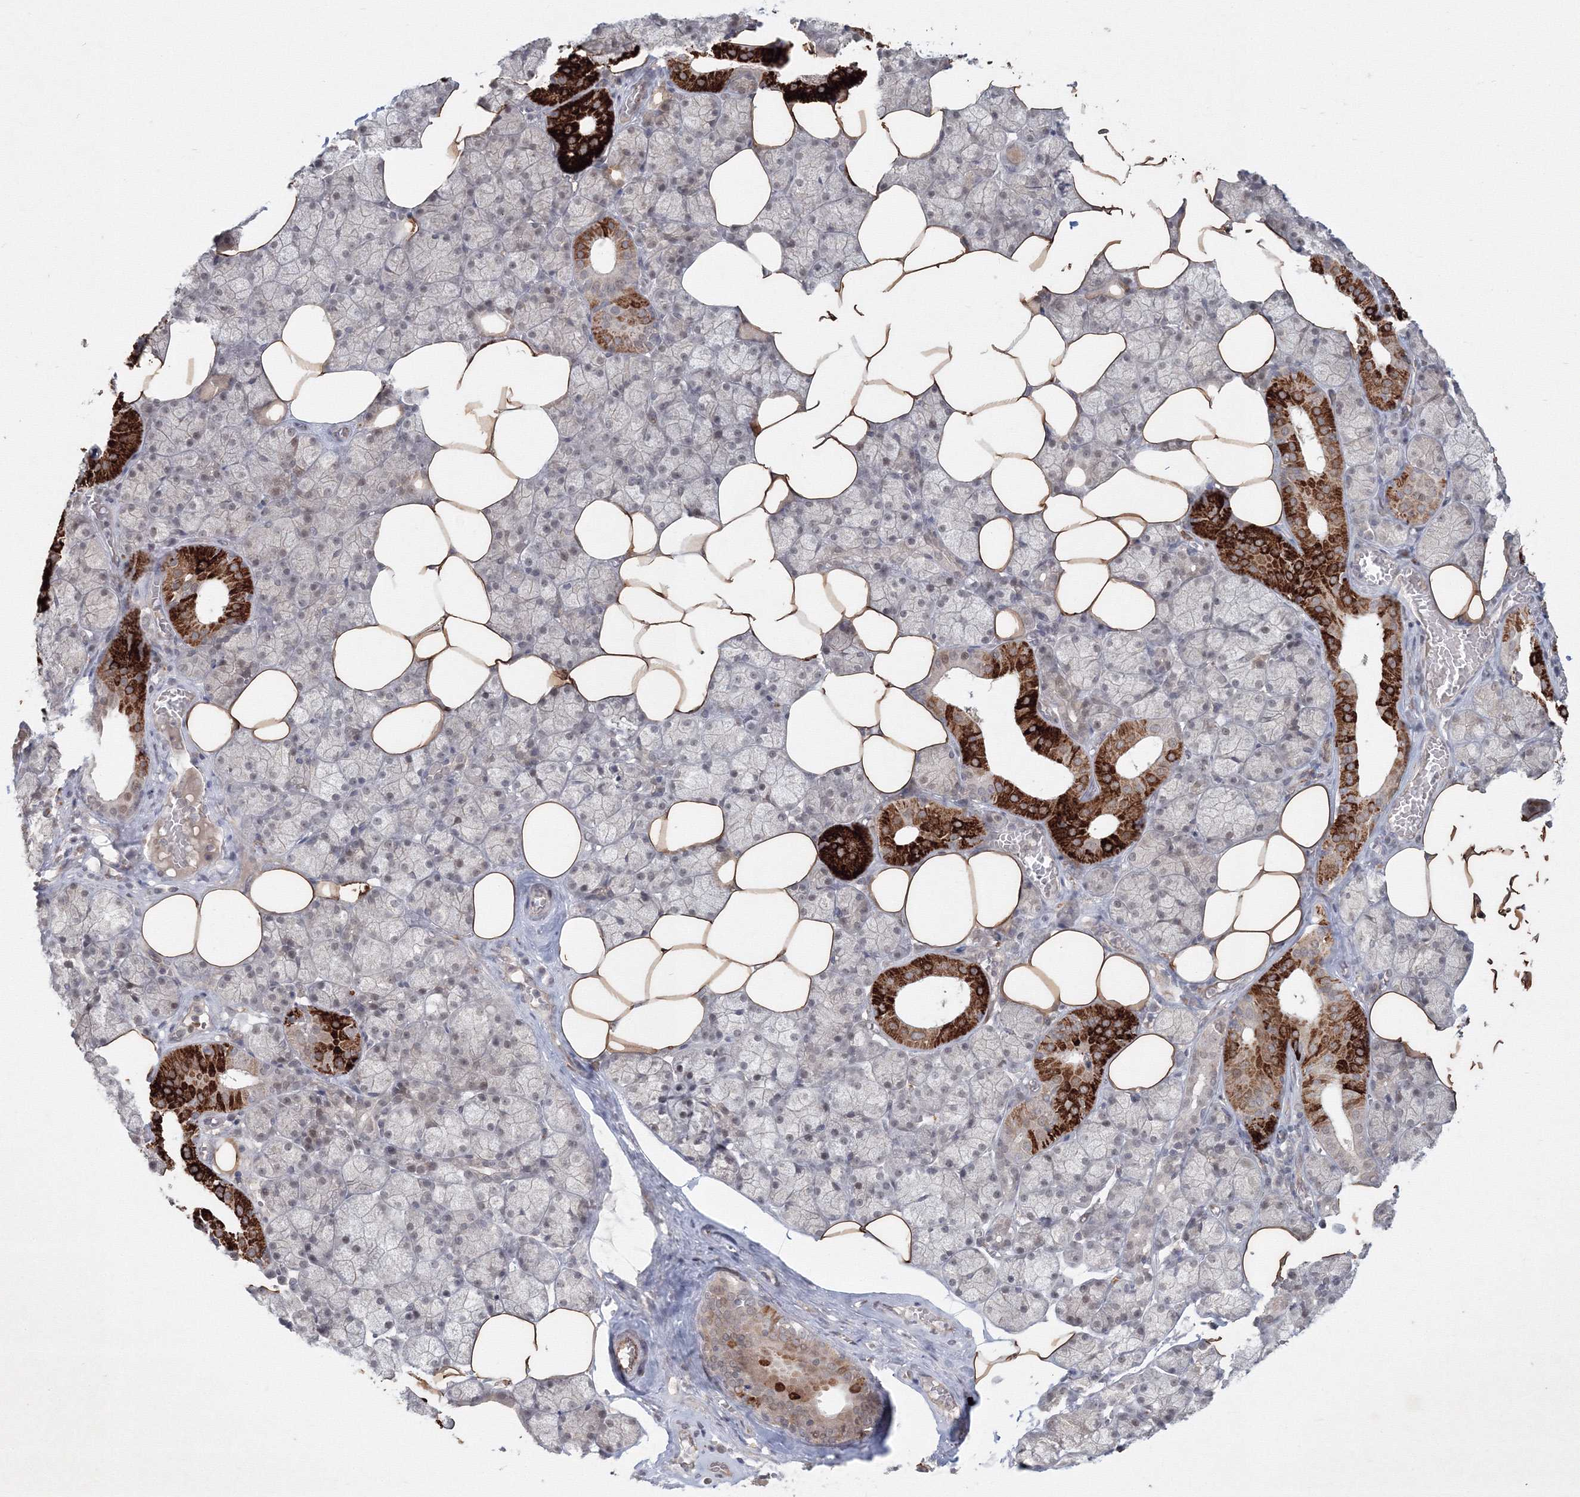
{"staining": {"intensity": "strong", "quantity": "<25%", "location": "cytoplasmic/membranous"}, "tissue": "salivary gland", "cell_type": "Glandular cells", "image_type": "normal", "snomed": [{"axis": "morphology", "description": "Normal tissue, NOS"}, {"axis": "topography", "description": "Salivary gland"}], "caption": "Immunohistochemical staining of benign salivary gland exhibits medium levels of strong cytoplasmic/membranous expression in about <25% of glandular cells.", "gene": "KIF20A", "patient": {"sex": "male", "age": 62}}